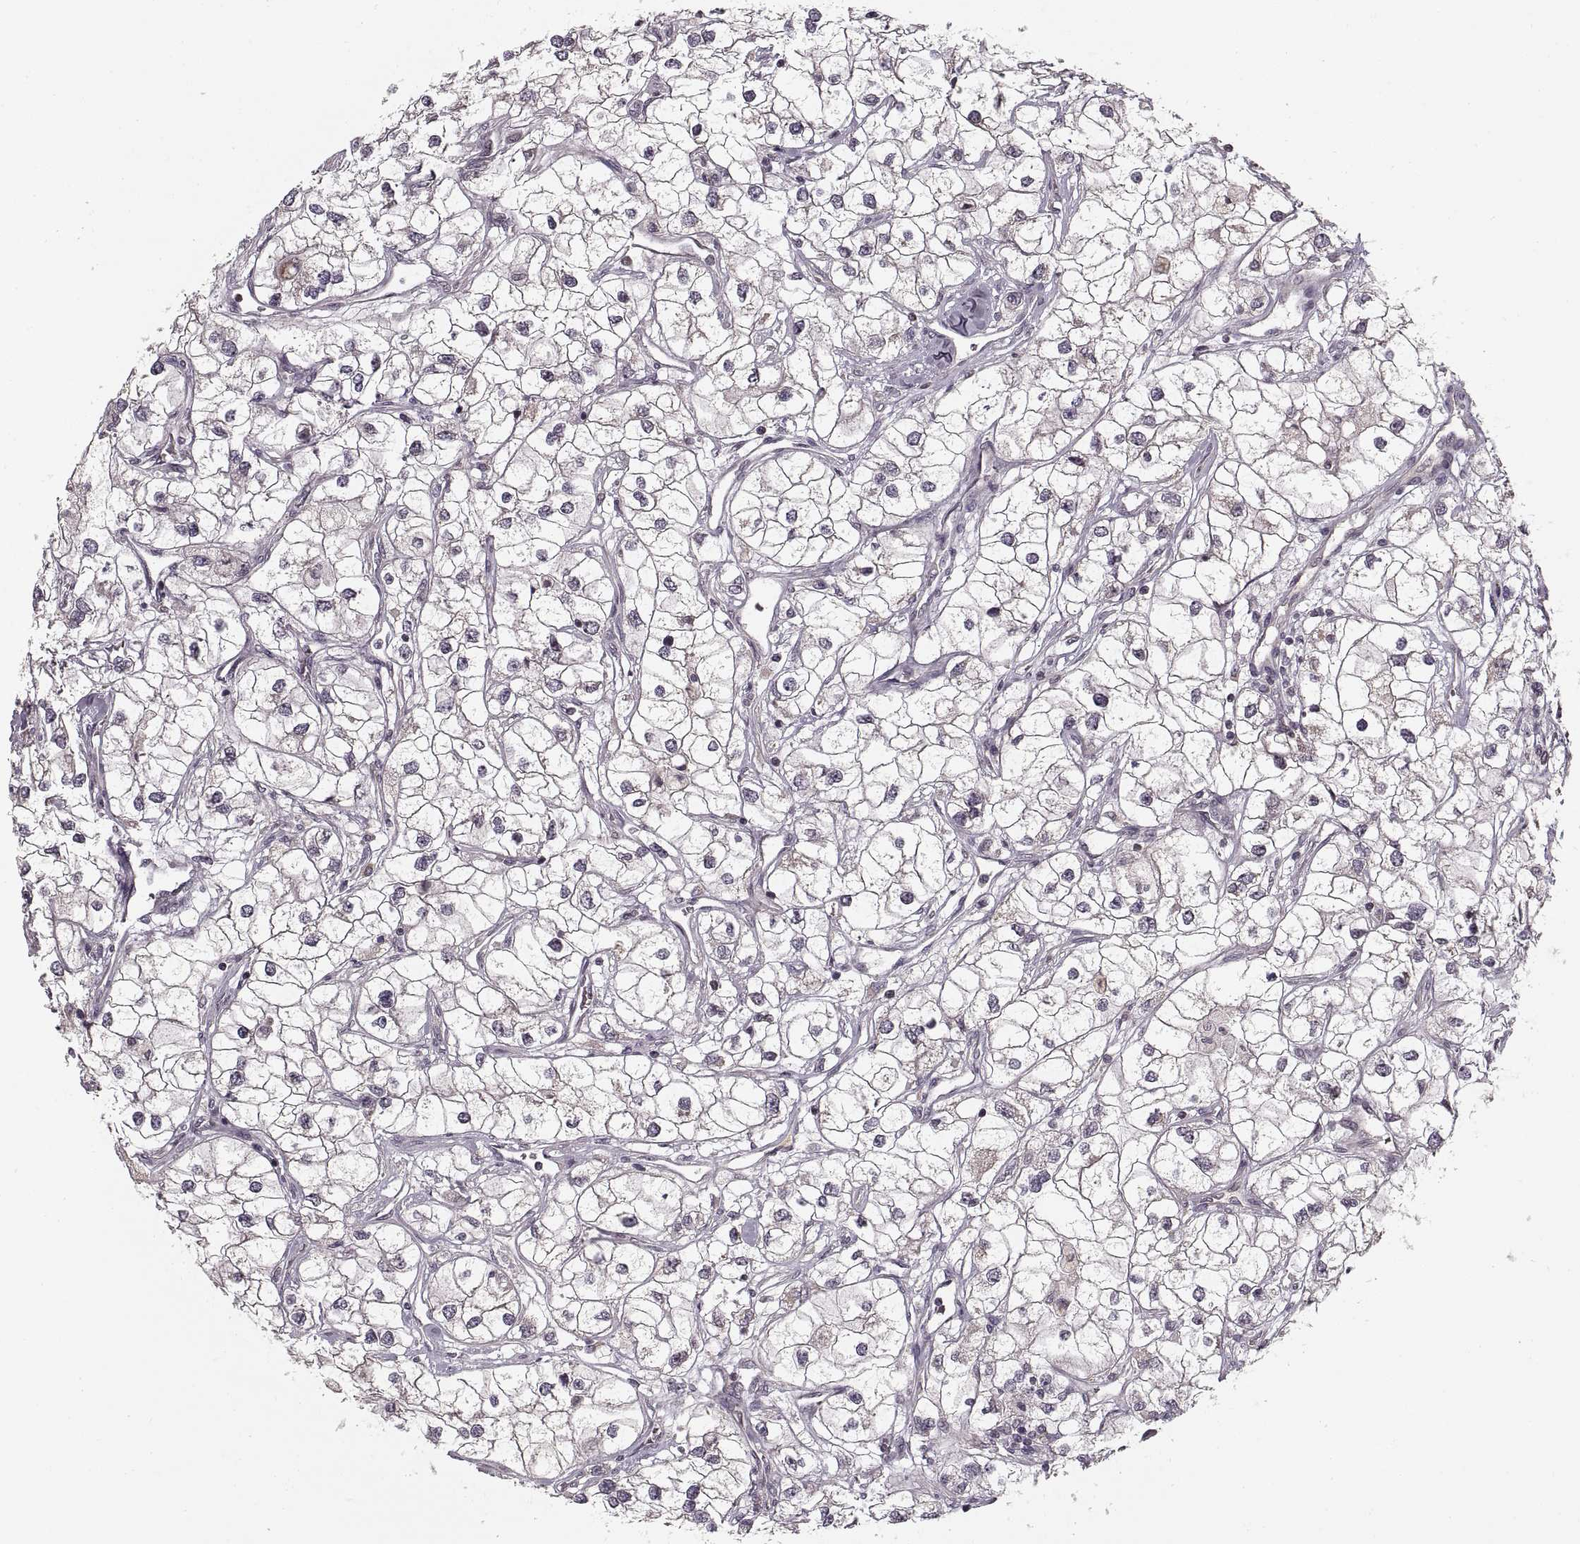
{"staining": {"intensity": "negative", "quantity": "none", "location": "none"}, "tissue": "renal cancer", "cell_type": "Tumor cells", "image_type": "cancer", "snomed": [{"axis": "morphology", "description": "Adenocarcinoma, NOS"}, {"axis": "topography", "description": "Kidney"}], "caption": "A high-resolution micrograph shows immunohistochemistry (IHC) staining of renal adenocarcinoma, which shows no significant staining in tumor cells.", "gene": "ASIC3", "patient": {"sex": "male", "age": 59}}